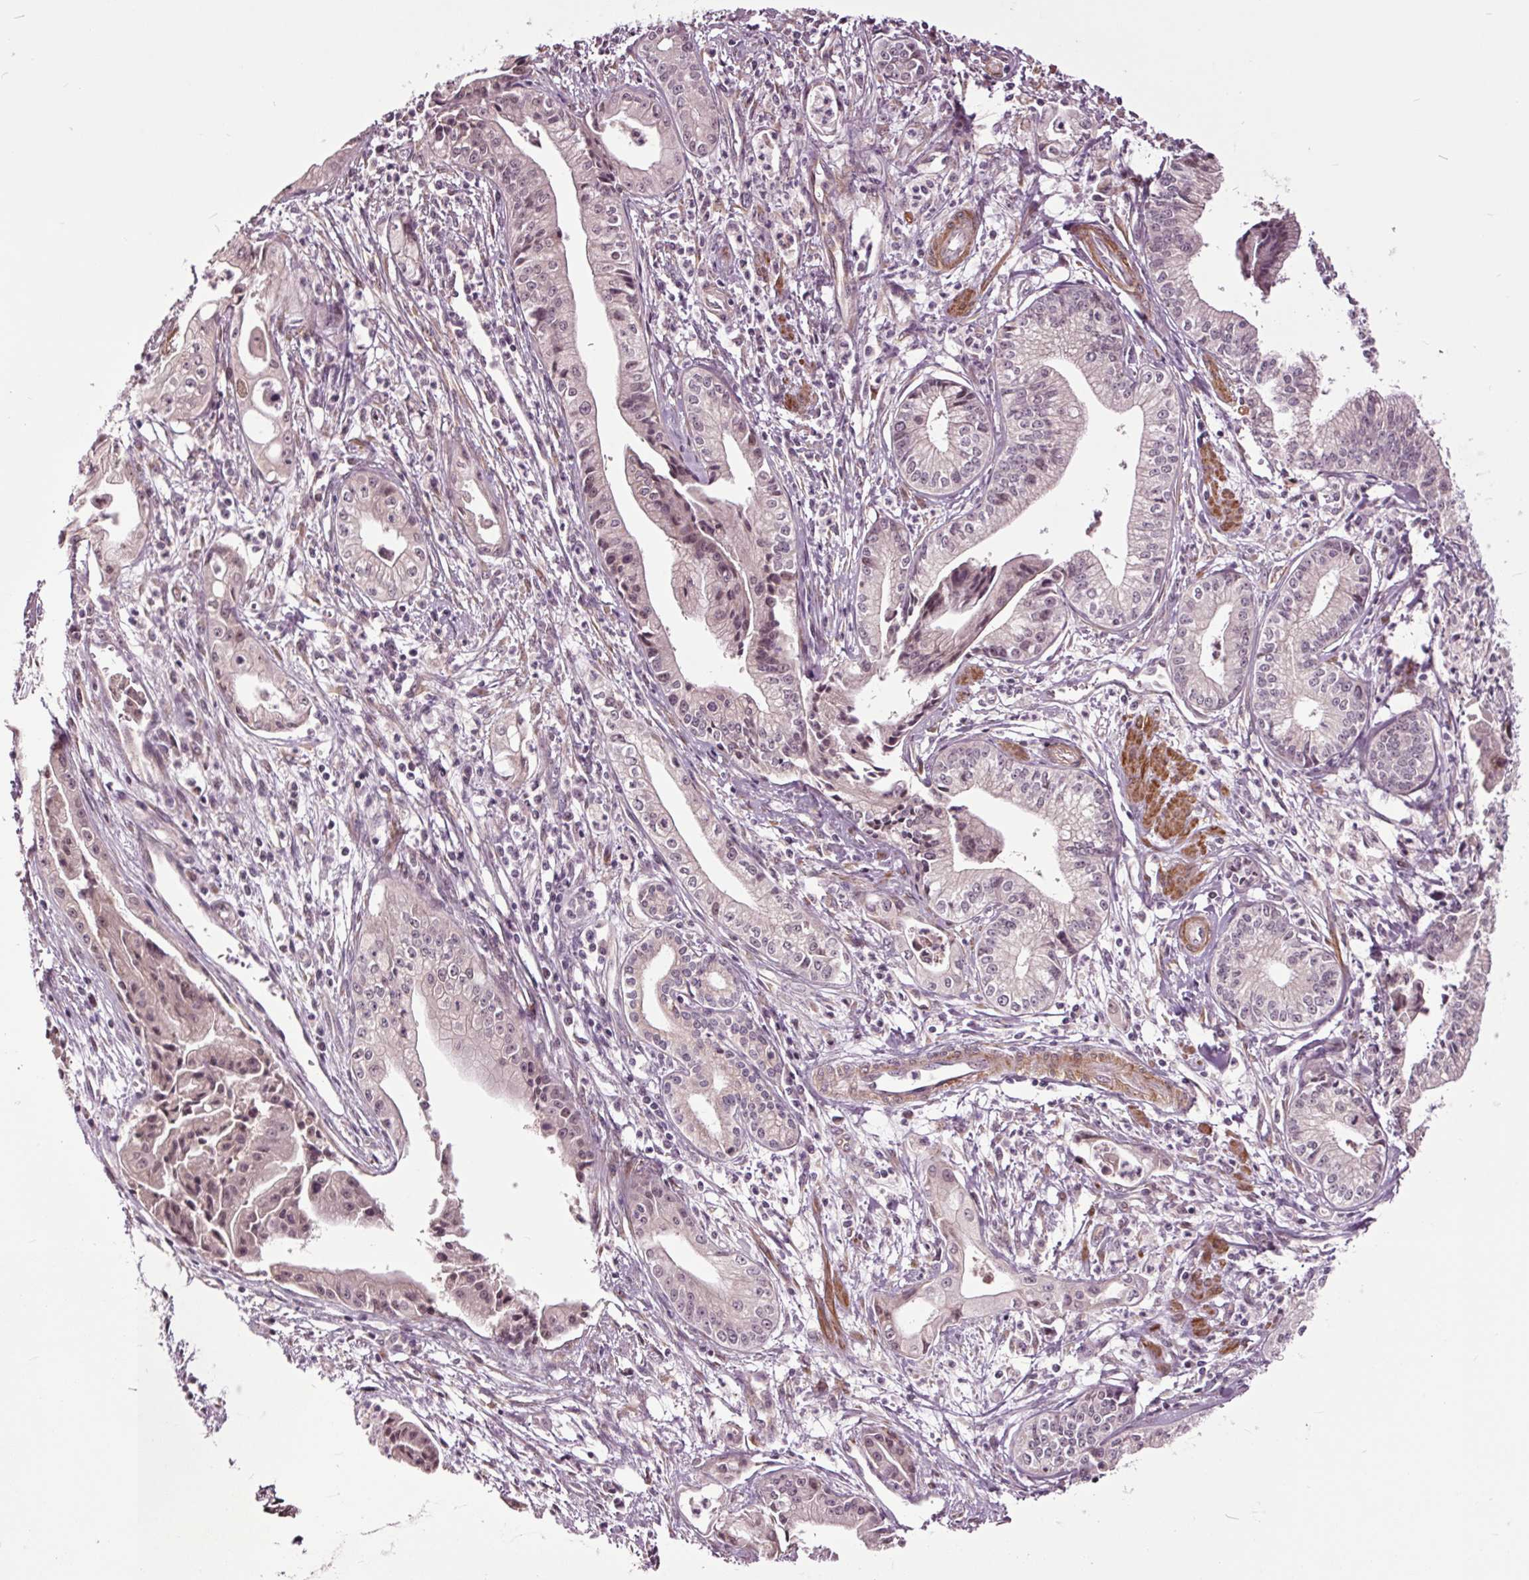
{"staining": {"intensity": "negative", "quantity": "none", "location": "none"}, "tissue": "pancreatic cancer", "cell_type": "Tumor cells", "image_type": "cancer", "snomed": [{"axis": "morphology", "description": "Adenocarcinoma, NOS"}, {"axis": "topography", "description": "Pancreas"}], "caption": "An image of adenocarcinoma (pancreatic) stained for a protein displays no brown staining in tumor cells.", "gene": "HAUS5", "patient": {"sex": "female", "age": 65}}